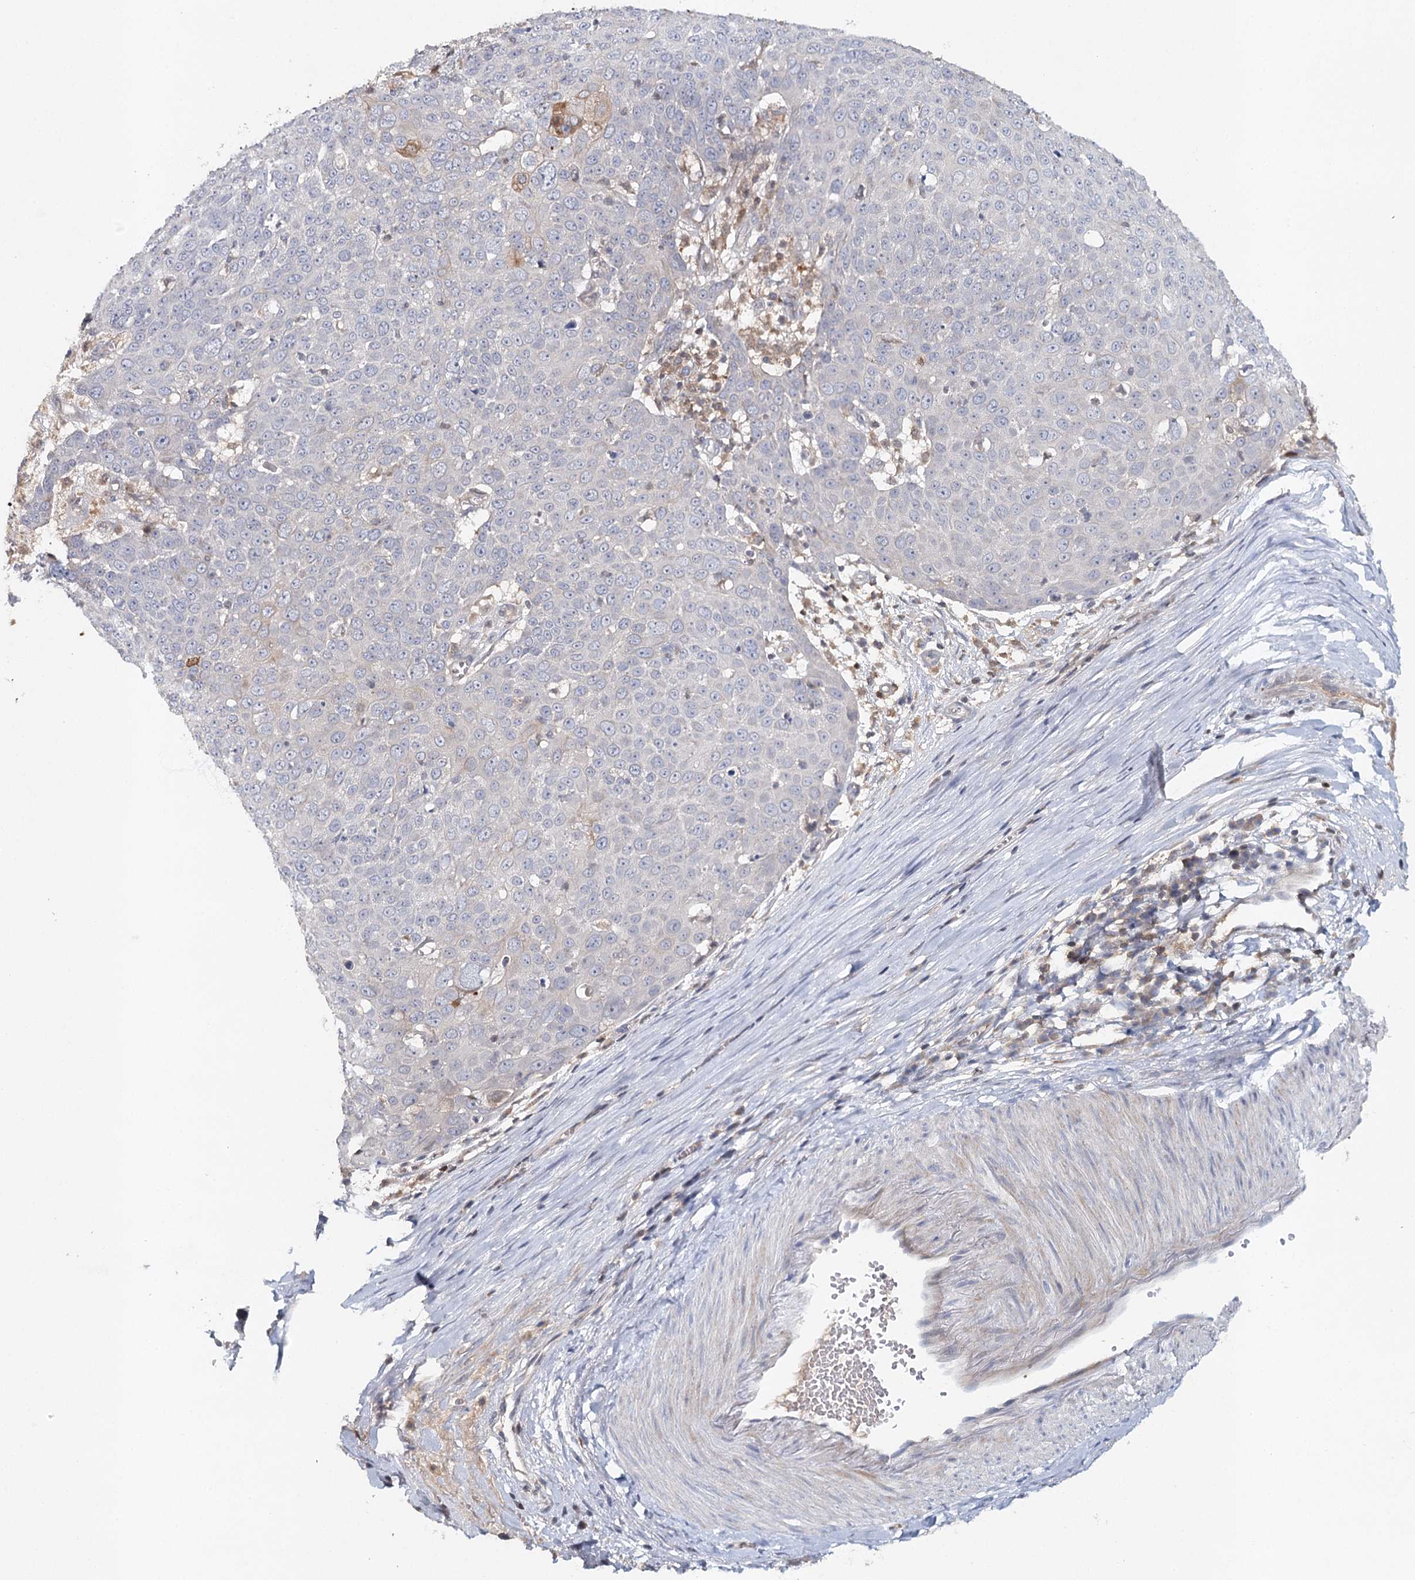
{"staining": {"intensity": "negative", "quantity": "none", "location": "none"}, "tissue": "skin cancer", "cell_type": "Tumor cells", "image_type": "cancer", "snomed": [{"axis": "morphology", "description": "Squamous cell carcinoma, NOS"}, {"axis": "topography", "description": "Skin"}], "caption": "An IHC micrograph of squamous cell carcinoma (skin) is shown. There is no staining in tumor cells of squamous cell carcinoma (skin).", "gene": "SLC41A2", "patient": {"sex": "male", "age": 71}}